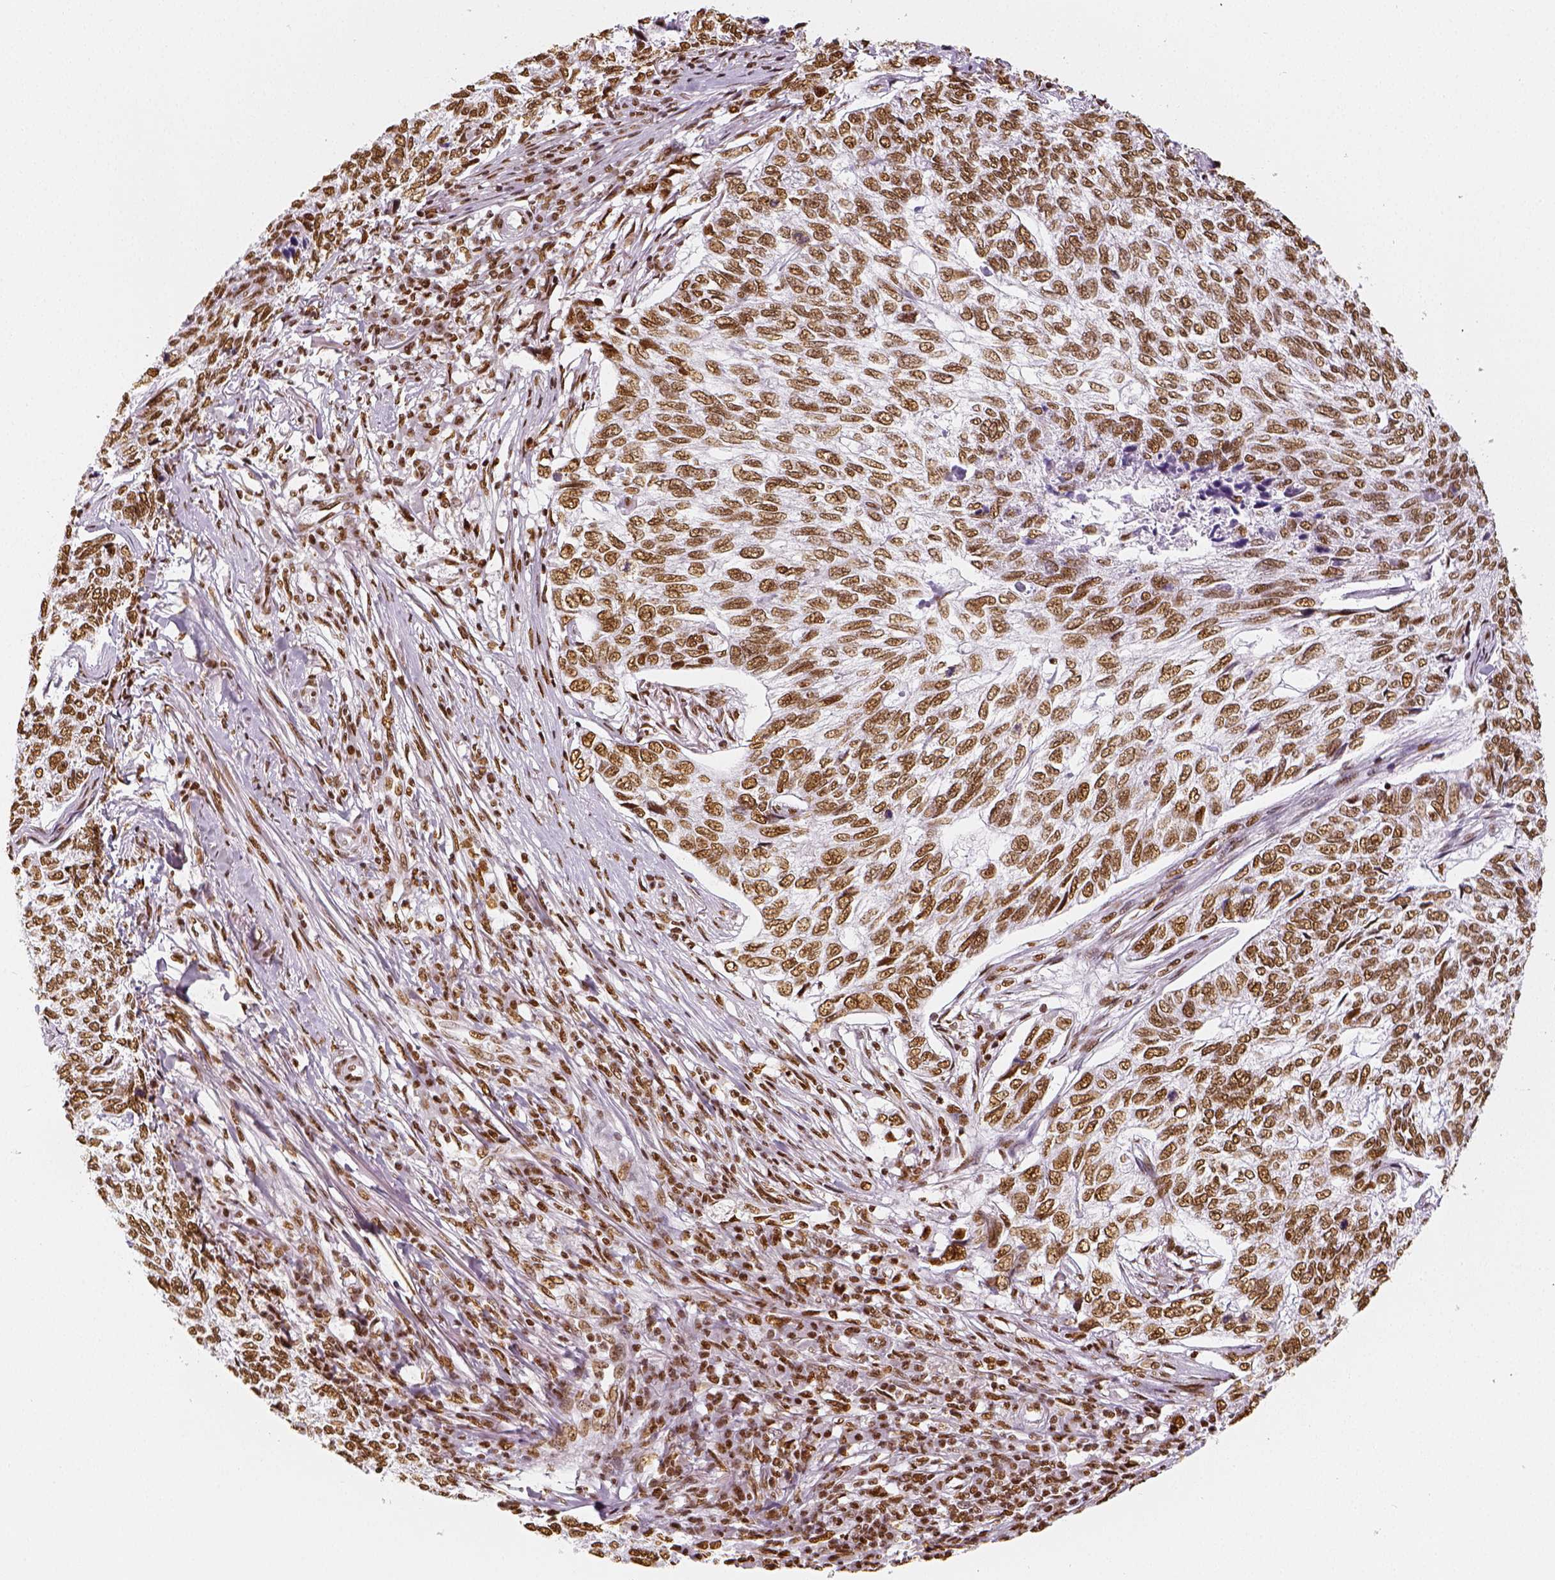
{"staining": {"intensity": "moderate", "quantity": ">75%", "location": "nuclear"}, "tissue": "skin cancer", "cell_type": "Tumor cells", "image_type": "cancer", "snomed": [{"axis": "morphology", "description": "Basal cell carcinoma"}, {"axis": "topography", "description": "Skin"}], "caption": "Immunohistochemistry (IHC) image of neoplastic tissue: skin basal cell carcinoma stained using immunohistochemistry displays medium levels of moderate protein expression localized specifically in the nuclear of tumor cells, appearing as a nuclear brown color.", "gene": "KDM5B", "patient": {"sex": "female", "age": 65}}